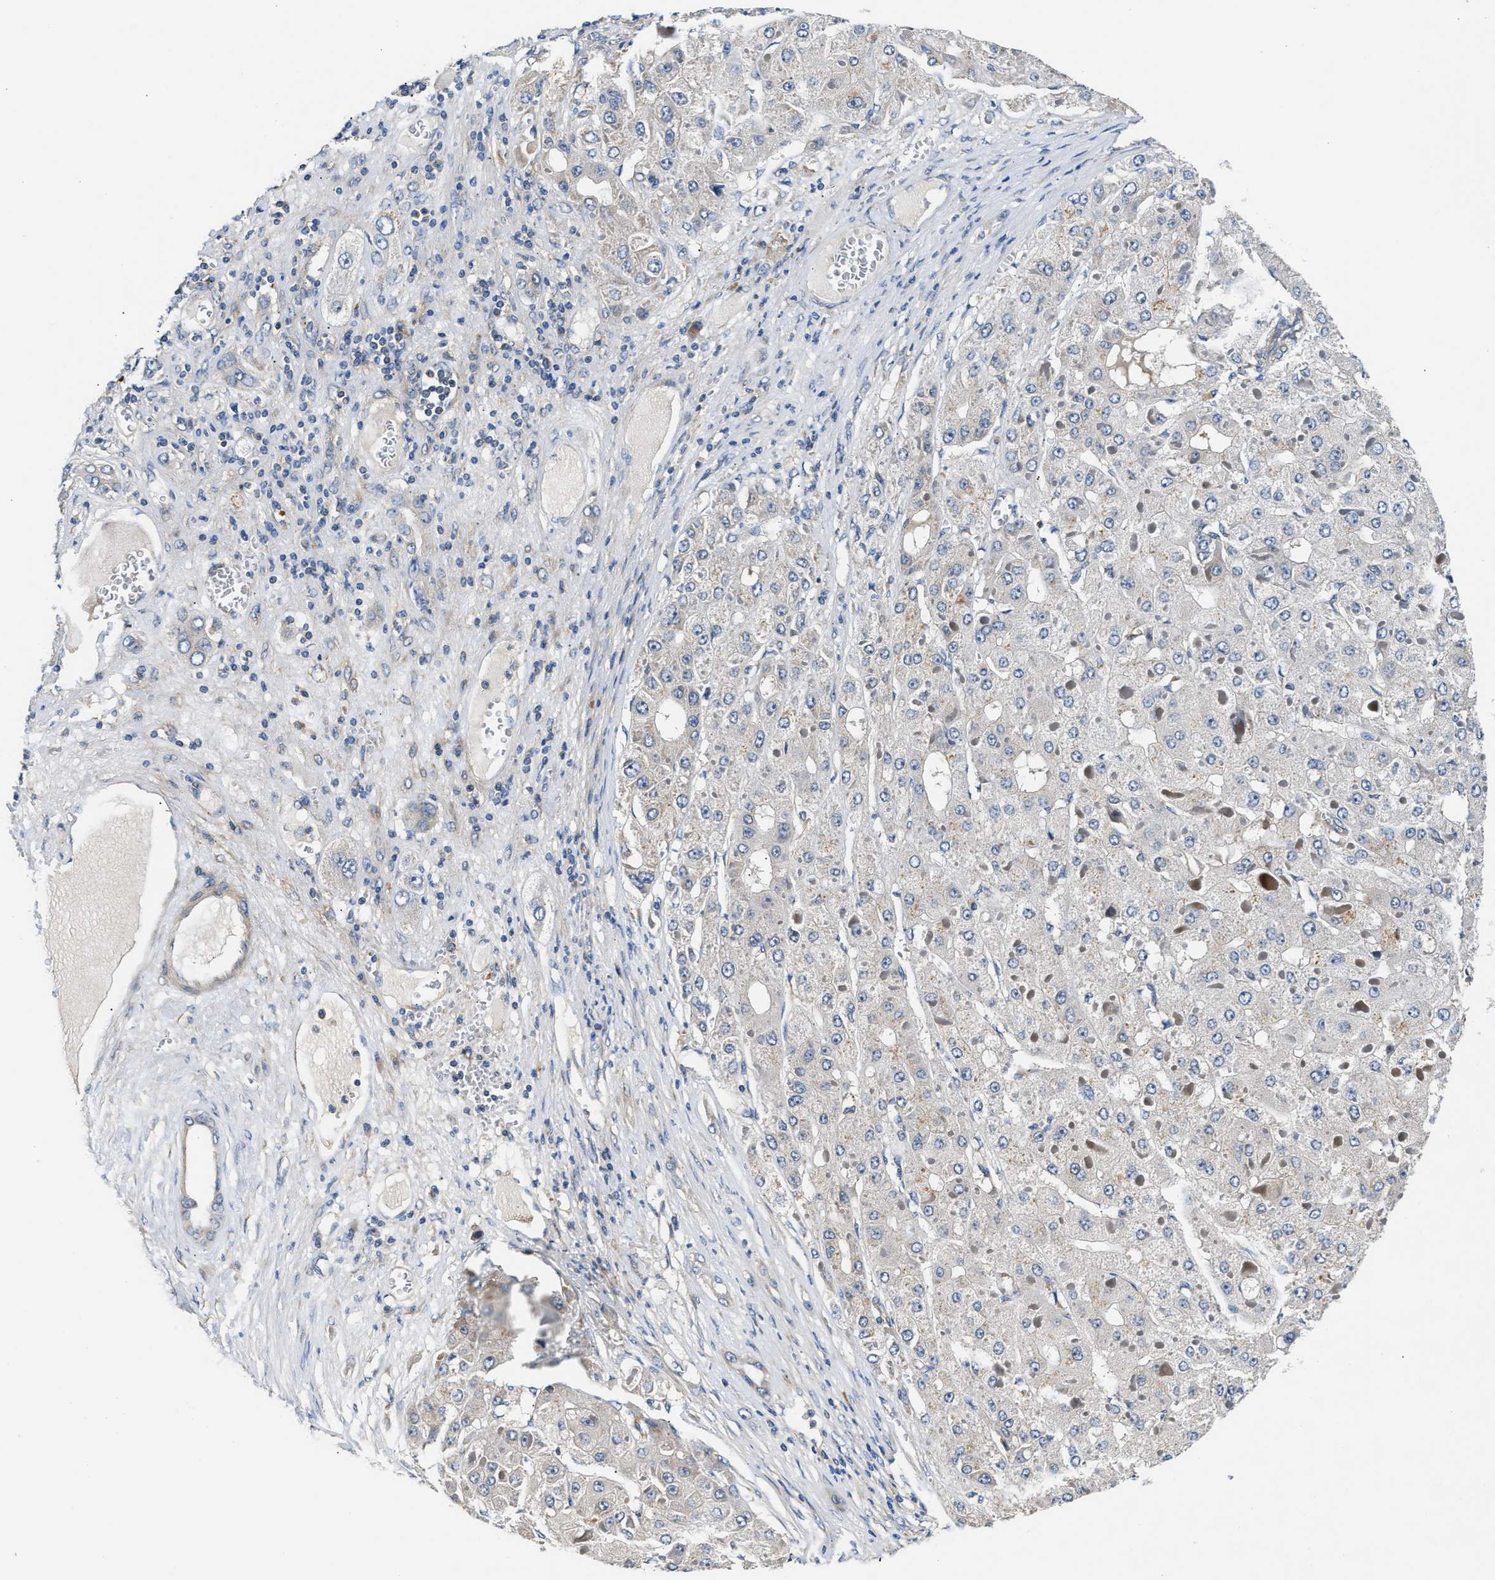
{"staining": {"intensity": "negative", "quantity": "none", "location": "none"}, "tissue": "liver cancer", "cell_type": "Tumor cells", "image_type": "cancer", "snomed": [{"axis": "morphology", "description": "Carcinoma, Hepatocellular, NOS"}, {"axis": "topography", "description": "Liver"}], "caption": "This is an IHC image of liver cancer (hepatocellular carcinoma). There is no staining in tumor cells.", "gene": "TEX2", "patient": {"sex": "female", "age": 73}}